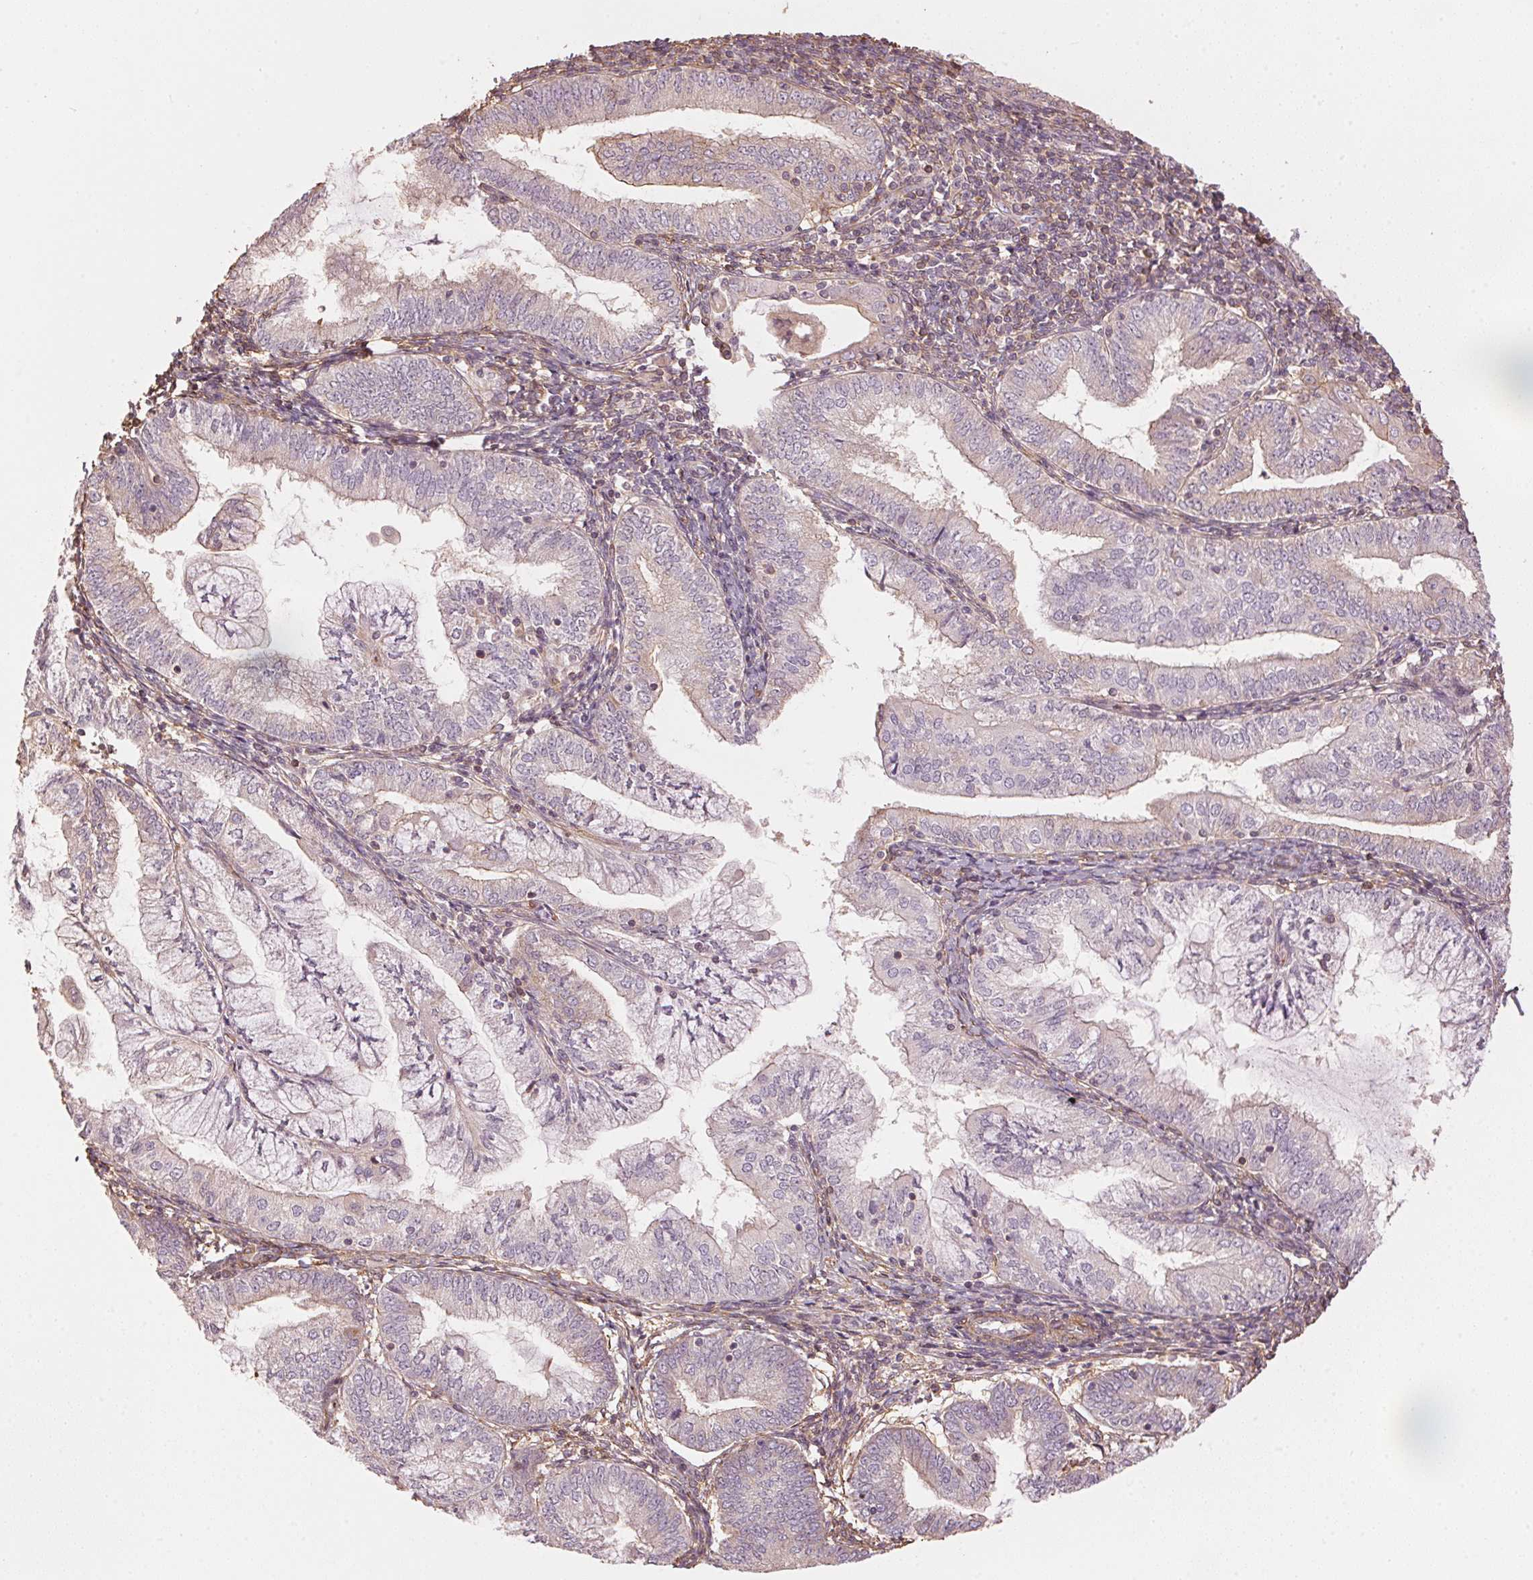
{"staining": {"intensity": "weak", "quantity": "<25%", "location": "cytoplasmic/membranous"}, "tissue": "endometrial cancer", "cell_type": "Tumor cells", "image_type": "cancer", "snomed": [{"axis": "morphology", "description": "Adenocarcinoma, NOS"}, {"axis": "topography", "description": "Endometrium"}], "caption": "Tumor cells show no significant staining in endometrial cancer.", "gene": "QDPR", "patient": {"sex": "female", "age": 55}}